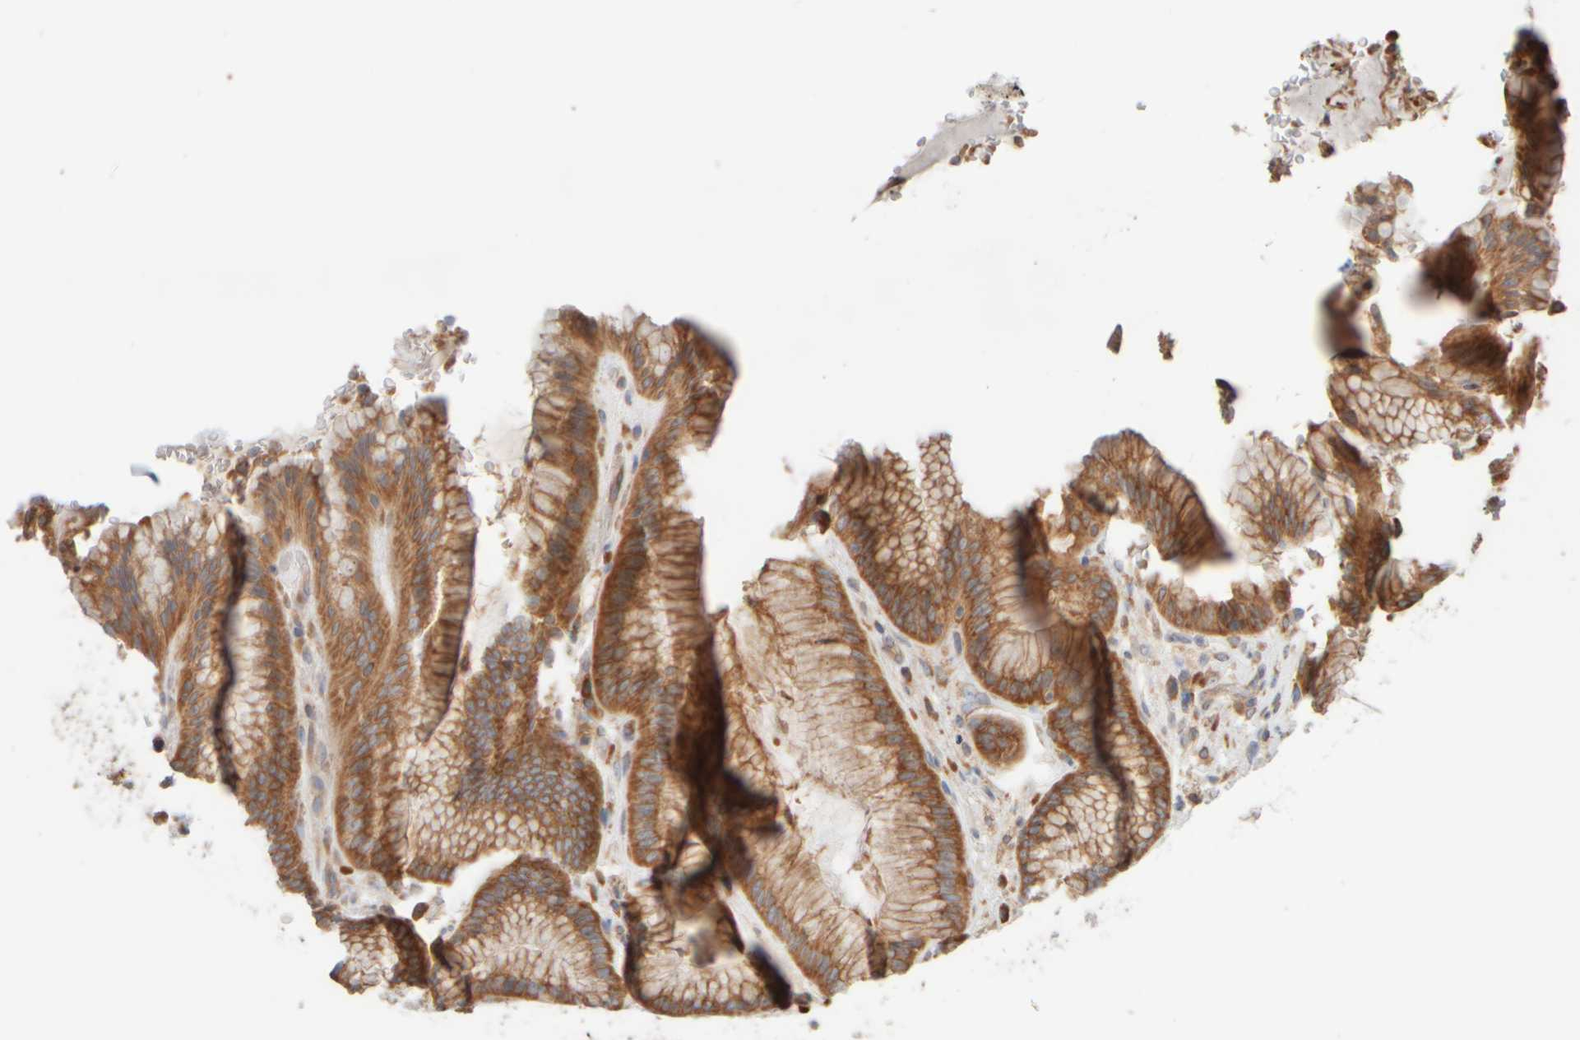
{"staining": {"intensity": "strong", "quantity": ">75%", "location": "cytoplasmic/membranous"}, "tissue": "stomach", "cell_type": "Glandular cells", "image_type": "normal", "snomed": [{"axis": "morphology", "description": "Normal tissue, NOS"}, {"axis": "topography", "description": "Stomach"}], "caption": "Immunohistochemical staining of unremarkable human stomach displays high levels of strong cytoplasmic/membranous positivity in about >75% of glandular cells.", "gene": "EIF2B3", "patient": {"sex": "male", "age": 42}}